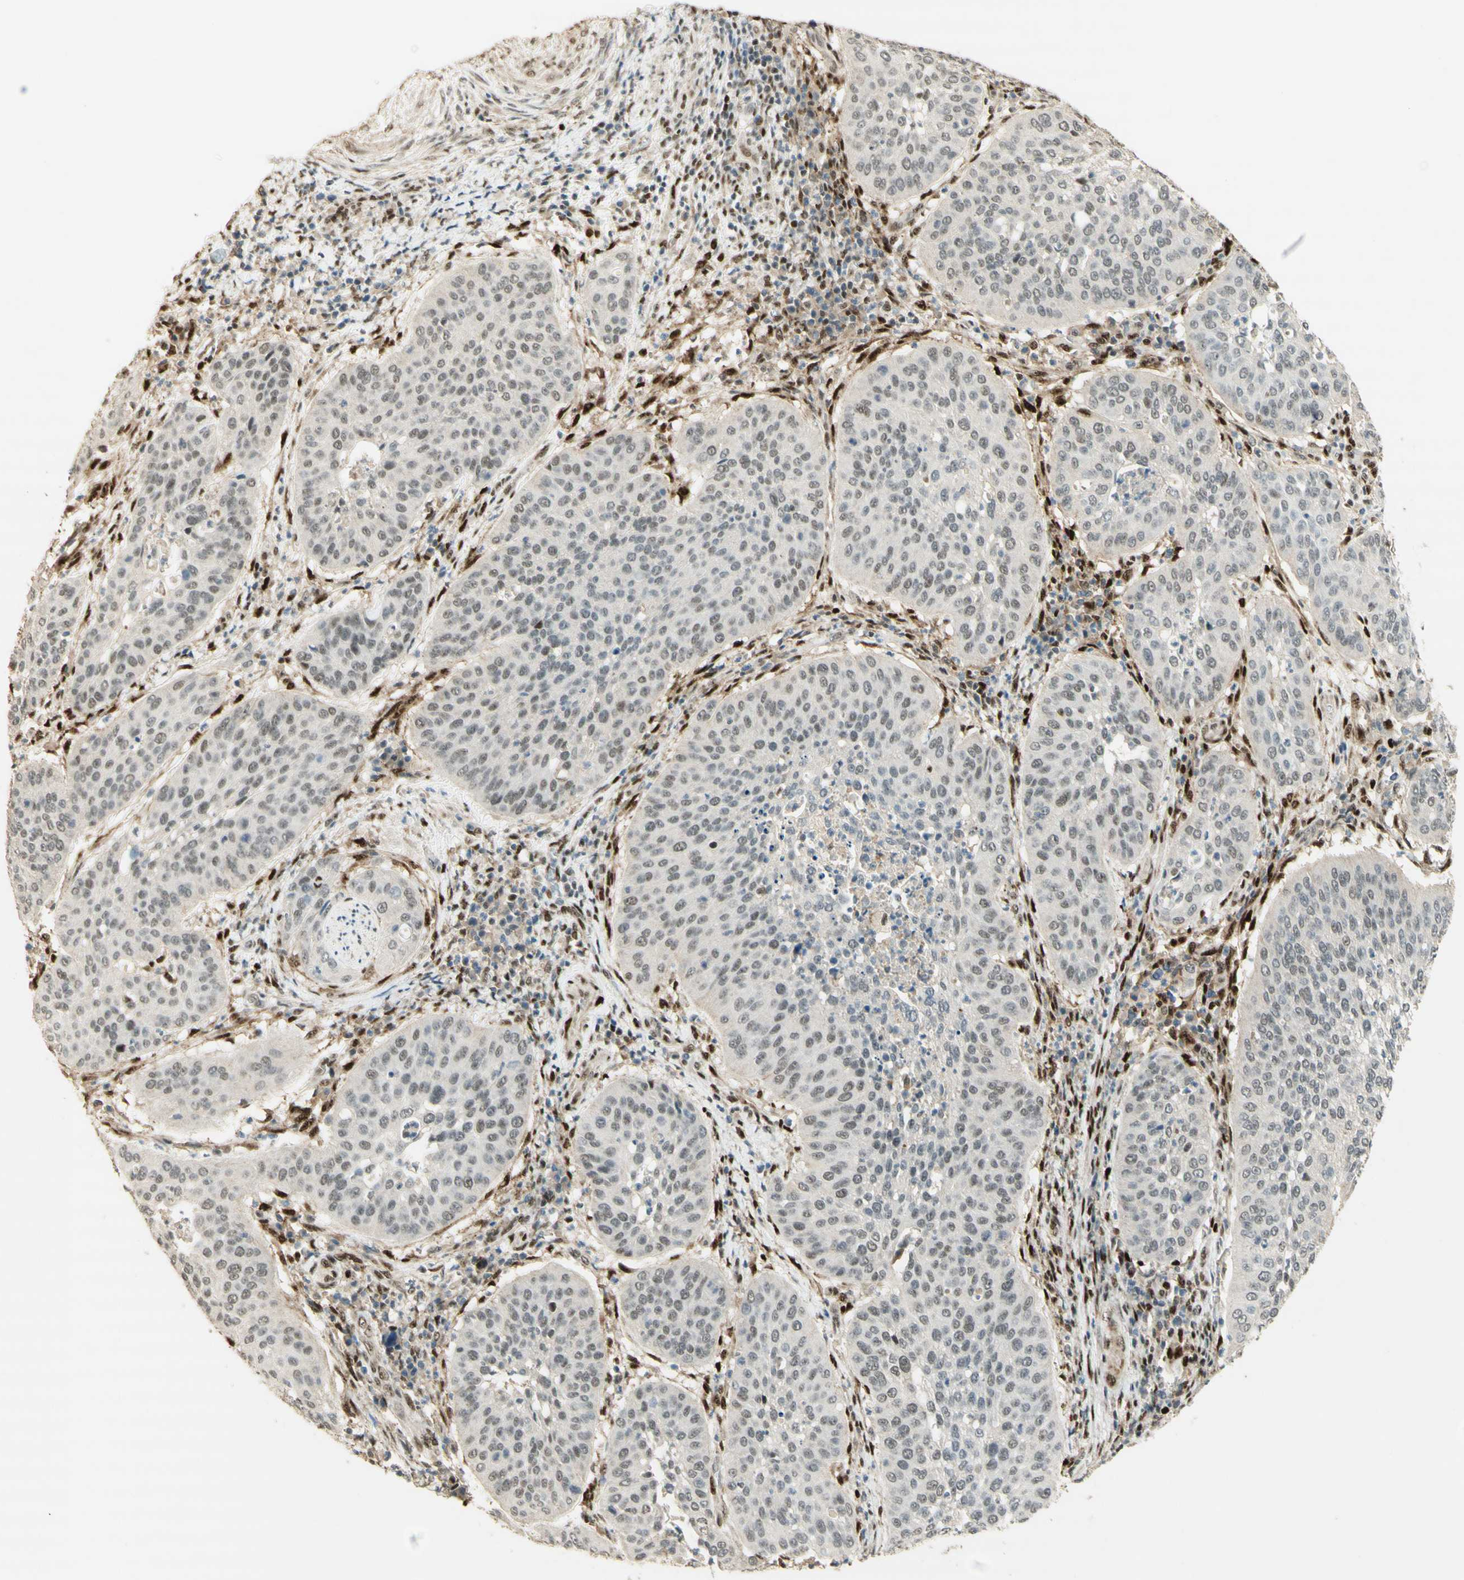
{"staining": {"intensity": "weak", "quantity": "25%-75%", "location": "nuclear"}, "tissue": "cervical cancer", "cell_type": "Tumor cells", "image_type": "cancer", "snomed": [{"axis": "morphology", "description": "Normal tissue, NOS"}, {"axis": "morphology", "description": "Squamous cell carcinoma, NOS"}, {"axis": "topography", "description": "Cervix"}], "caption": "Cervical cancer was stained to show a protein in brown. There is low levels of weak nuclear staining in about 25%-75% of tumor cells.", "gene": "FOXP1", "patient": {"sex": "female", "age": 39}}